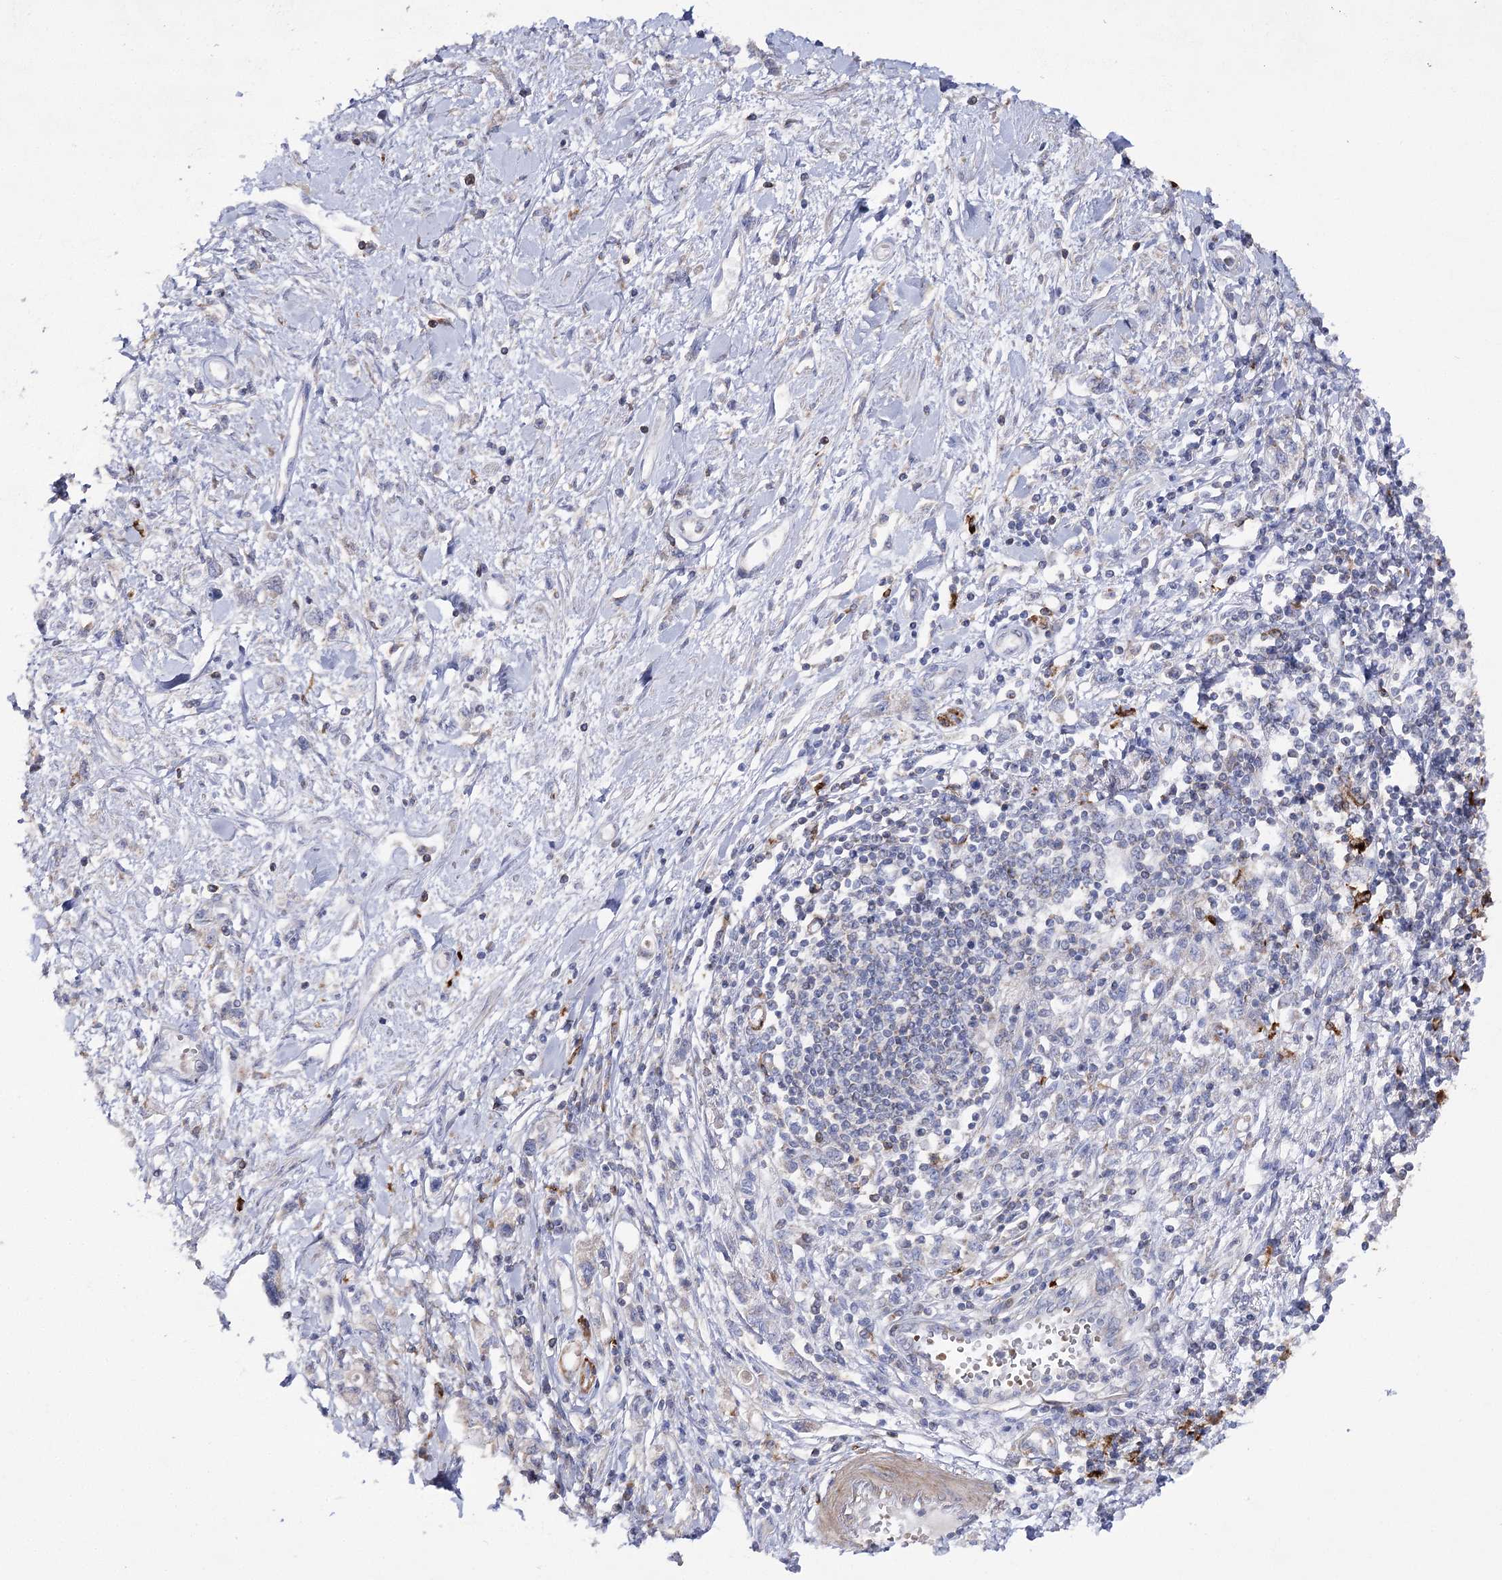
{"staining": {"intensity": "negative", "quantity": "none", "location": "none"}, "tissue": "stomach cancer", "cell_type": "Tumor cells", "image_type": "cancer", "snomed": [{"axis": "morphology", "description": "Adenocarcinoma, NOS"}, {"axis": "topography", "description": "Stomach"}], "caption": "Immunohistochemical staining of human stomach cancer (adenocarcinoma) exhibits no significant expression in tumor cells.", "gene": "COX15", "patient": {"sex": "female", "age": 76}}